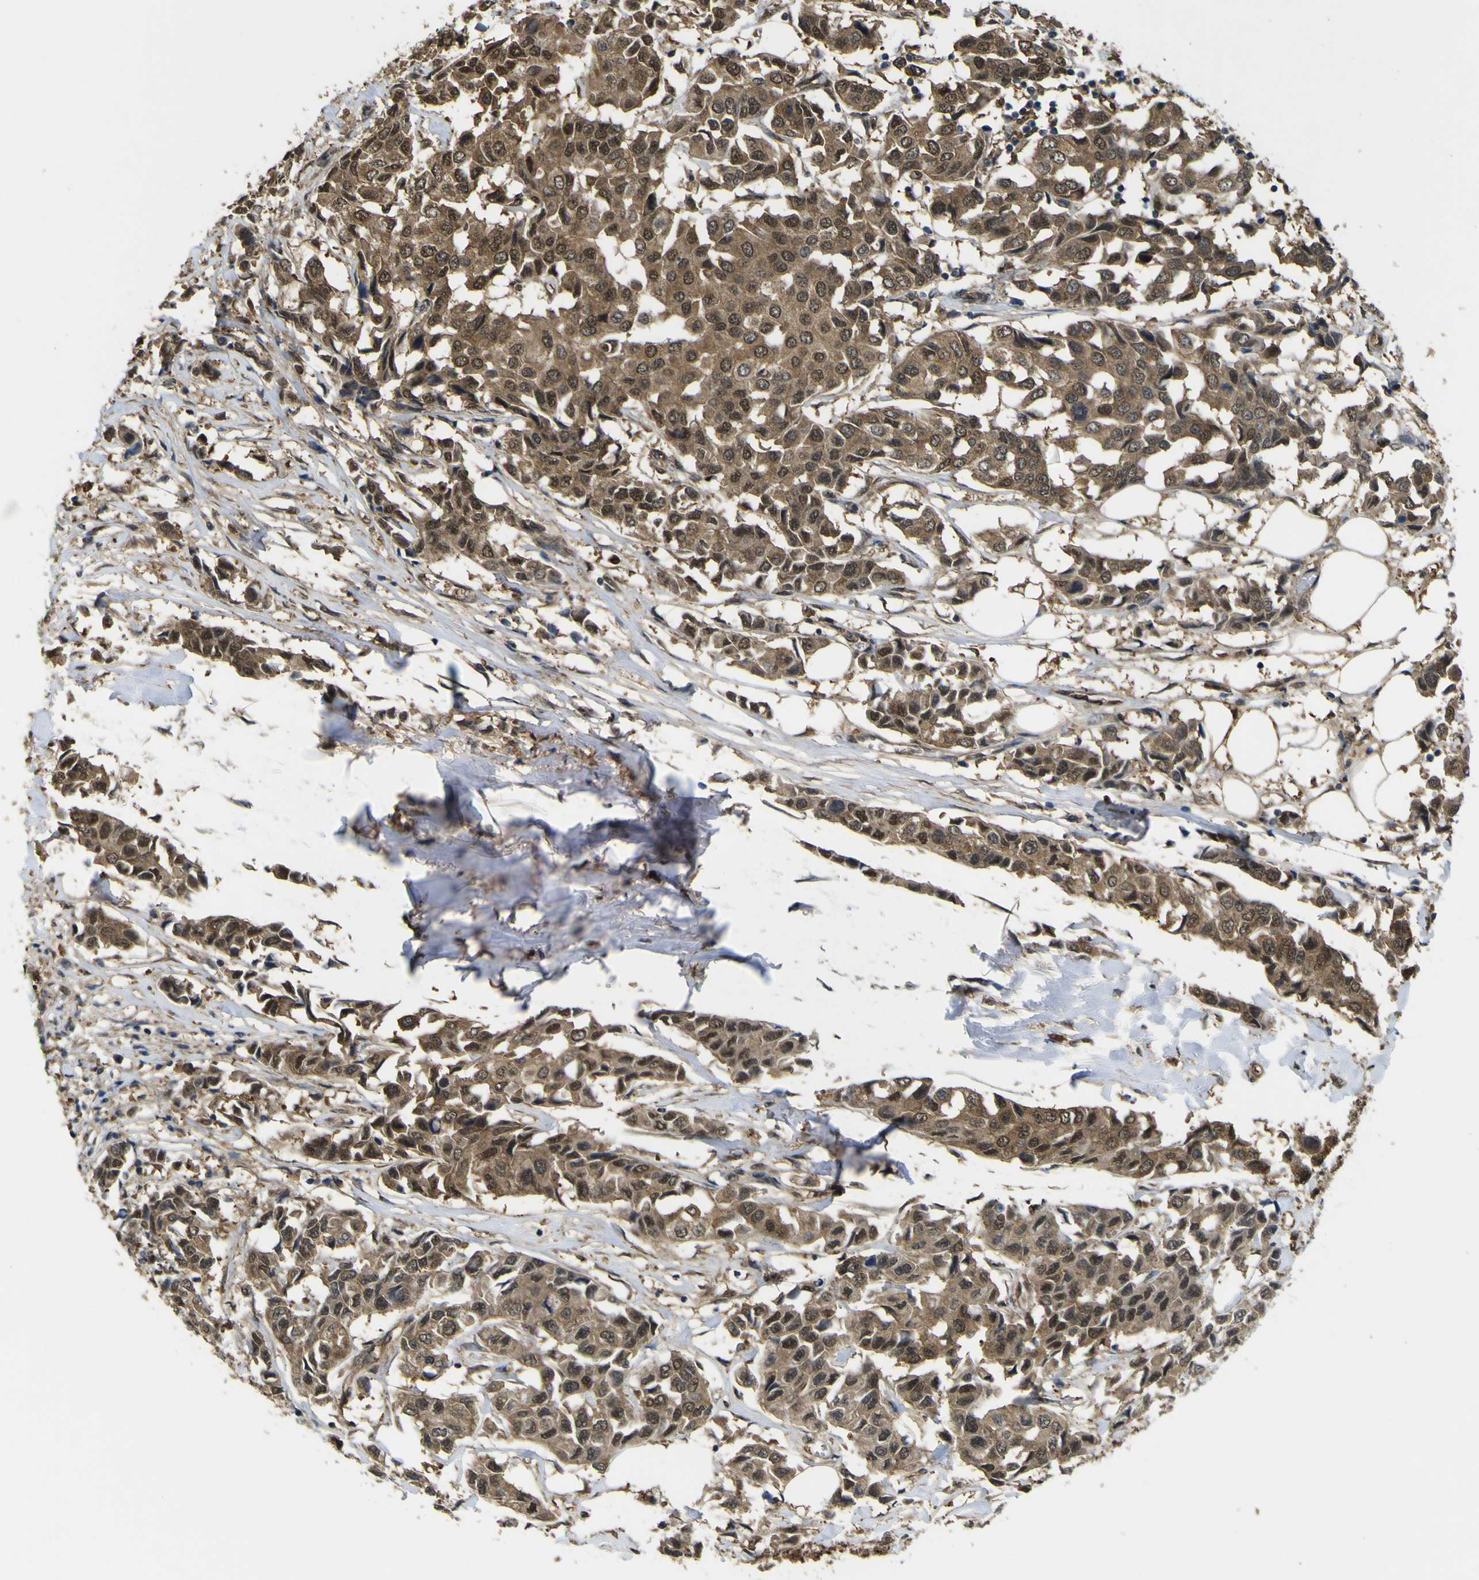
{"staining": {"intensity": "moderate", "quantity": ">75%", "location": "cytoplasmic/membranous,nuclear"}, "tissue": "breast cancer", "cell_type": "Tumor cells", "image_type": "cancer", "snomed": [{"axis": "morphology", "description": "Duct carcinoma"}, {"axis": "topography", "description": "Breast"}], "caption": "IHC of human breast cancer (intraductal carcinoma) exhibits medium levels of moderate cytoplasmic/membranous and nuclear staining in about >75% of tumor cells.", "gene": "YWHAG", "patient": {"sex": "female", "age": 80}}